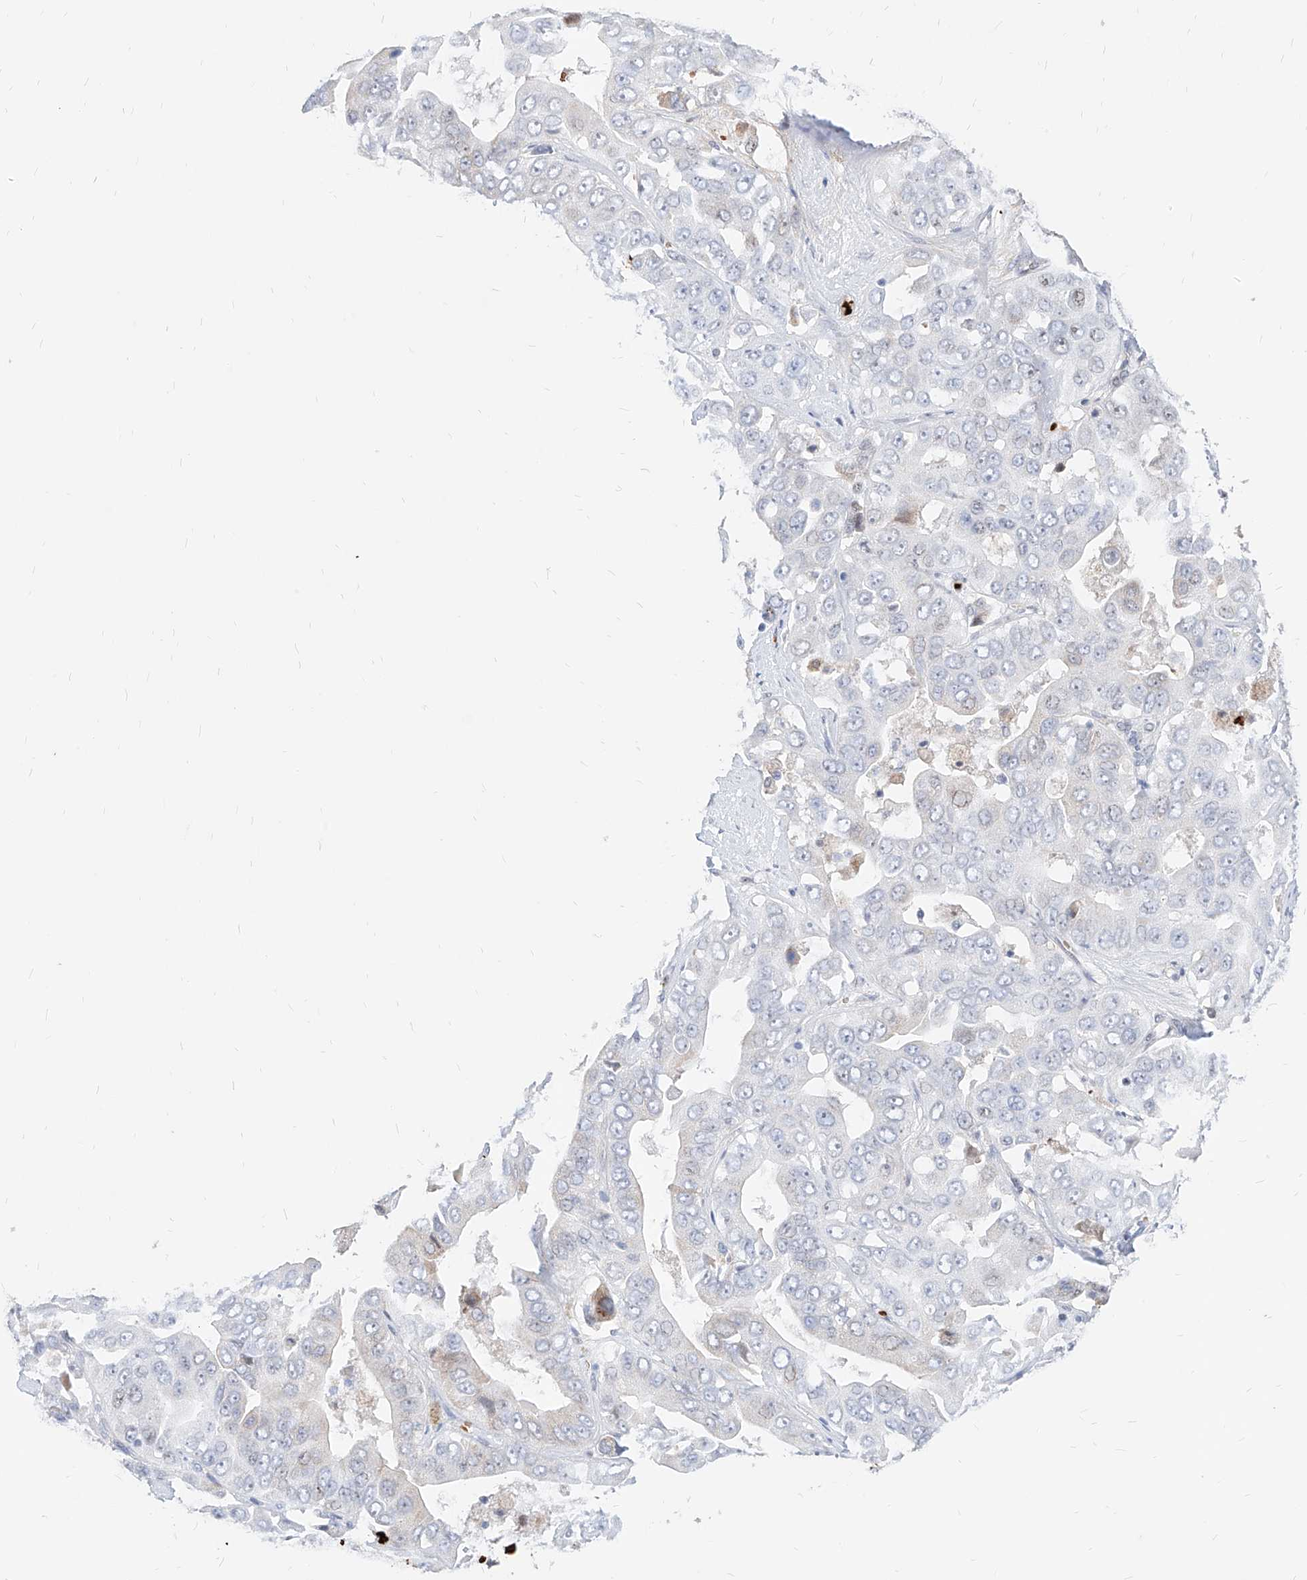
{"staining": {"intensity": "negative", "quantity": "none", "location": "none"}, "tissue": "liver cancer", "cell_type": "Tumor cells", "image_type": "cancer", "snomed": [{"axis": "morphology", "description": "Cholangiocarcinoma"}, {"axis": "topography", "description": "Liver"}], "caption": "Cholangiocarcinoma (liver) was stained to show a protein in brown. There is no significant positivity in tumor cells. (IHC, brightfield microscopy, high magnification).", "gene": "ZFP42", "patient": {"sex": "female", "age": 52}}